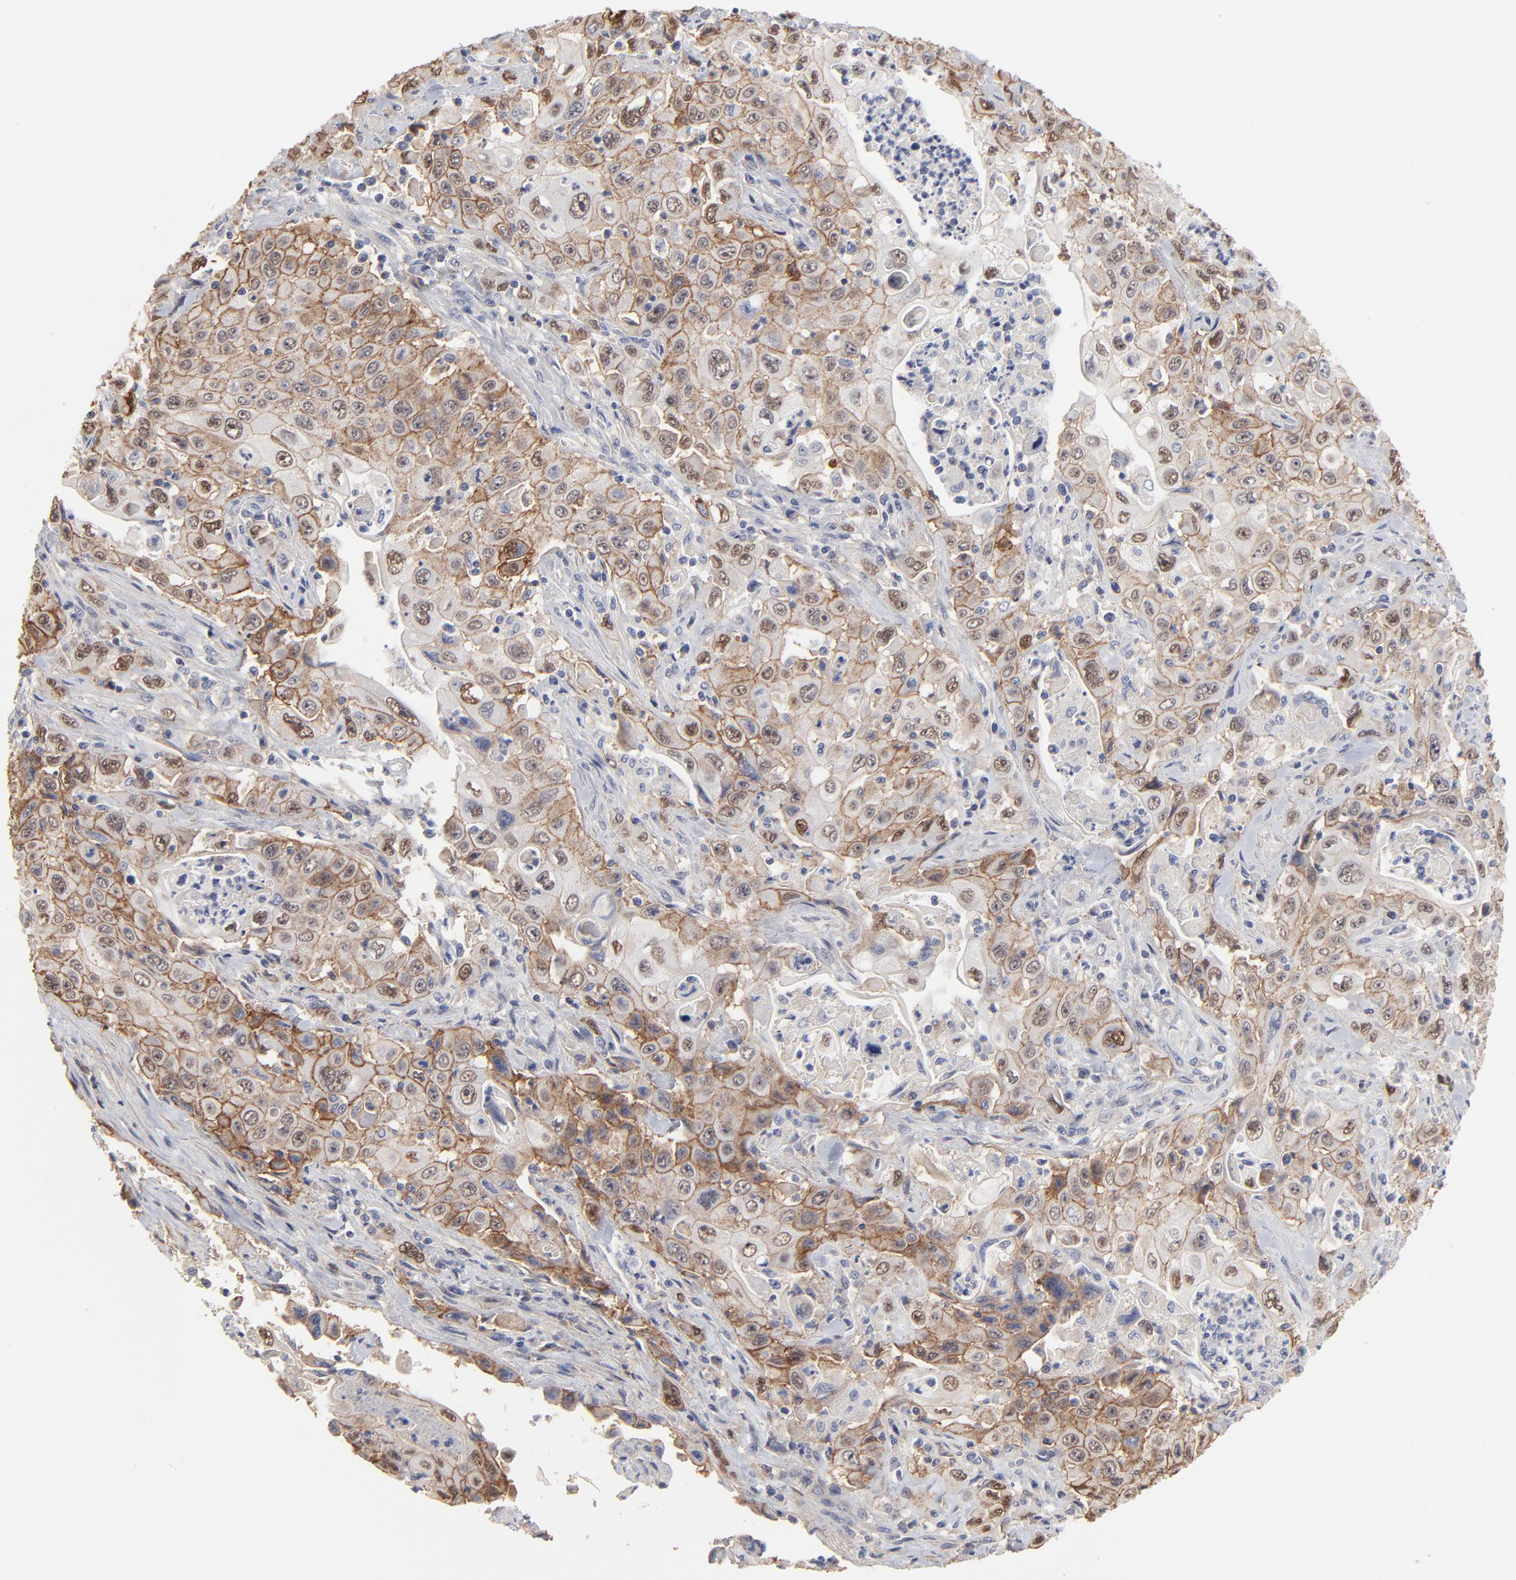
{"staining": {"intensity": "moderate", "quantity": ">75%", "location": "cytoplasmic/membranous,nuclear"}, "tissue": "pancreatic cancer", "cell_type": "Tumor cells", "image_type": "cancer", "snomed": [{"axis": "morphology", "description": "Adenocarcinoma, NOS"}, {"axis": "topography", "description": "Pancreas"}], "caption": "Tumor cells exhibit medium levels of moderate cytoplasmic/membranous and nuclear expression in about >75% of cells in pancreatic adenocarcinoma.", "gene": "SLC16A1", "patient": {"sex": "male", "age": 70}}